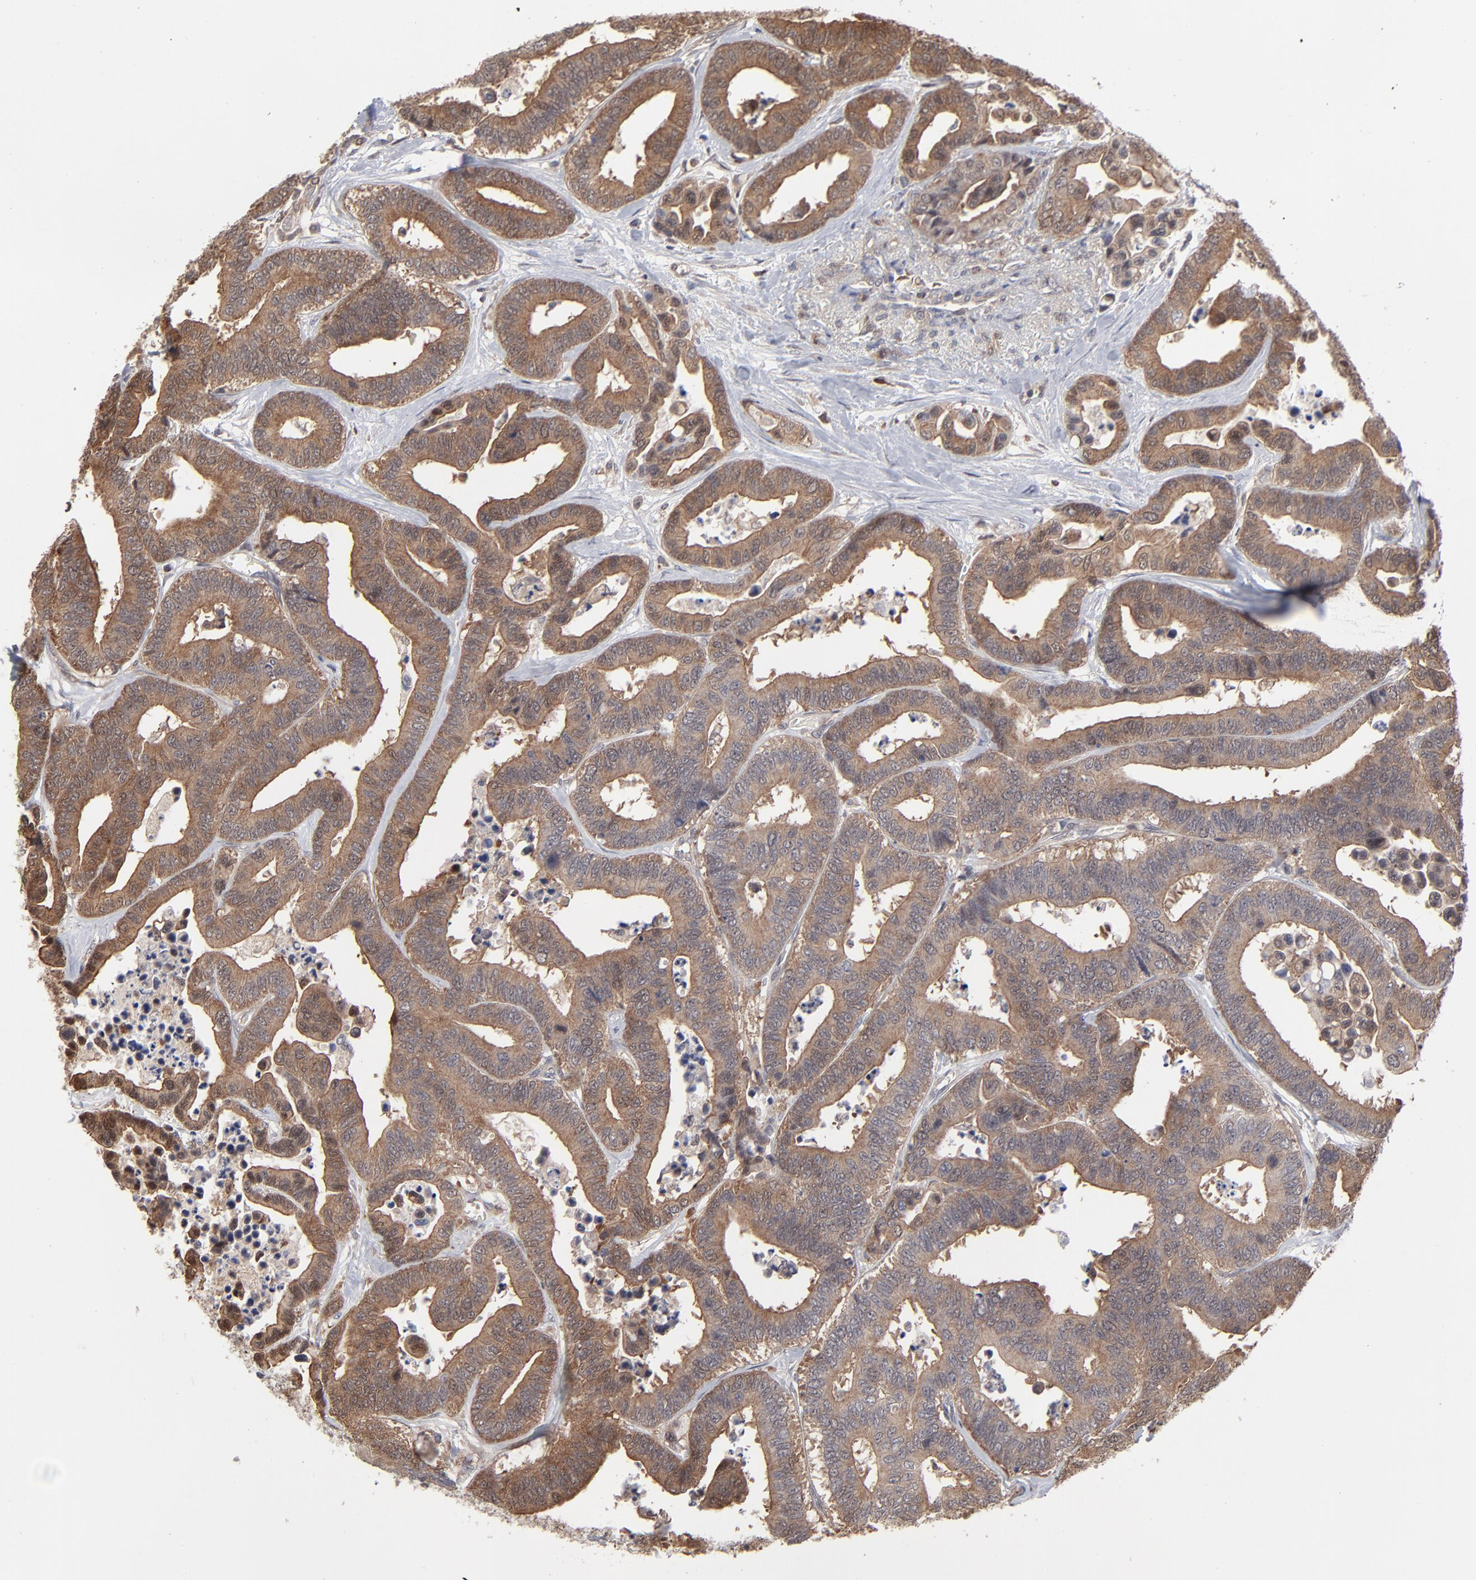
{"staining": {"intensity": "moderate", "quantity": ">75%", "location": "cytoplasmic/membranous"}, "tissue": "colorectal cancer", "cell_type": "Tumor cells", "image_type": "cancer", "snomed": [{"axis": "morphology", "description": "Adenocarcinoma, NOS"}, {"axis": "topography", "description": "Colon"}], "caption": "Moderate cytoplasmic/membranous staining for a protein is identified in about >75% of tumor cells of adenocarcinoma (colorectal) using immunohistochemistry.", "gene": "MAP2K1", "patient": {"sex": "male", "age": 82}}